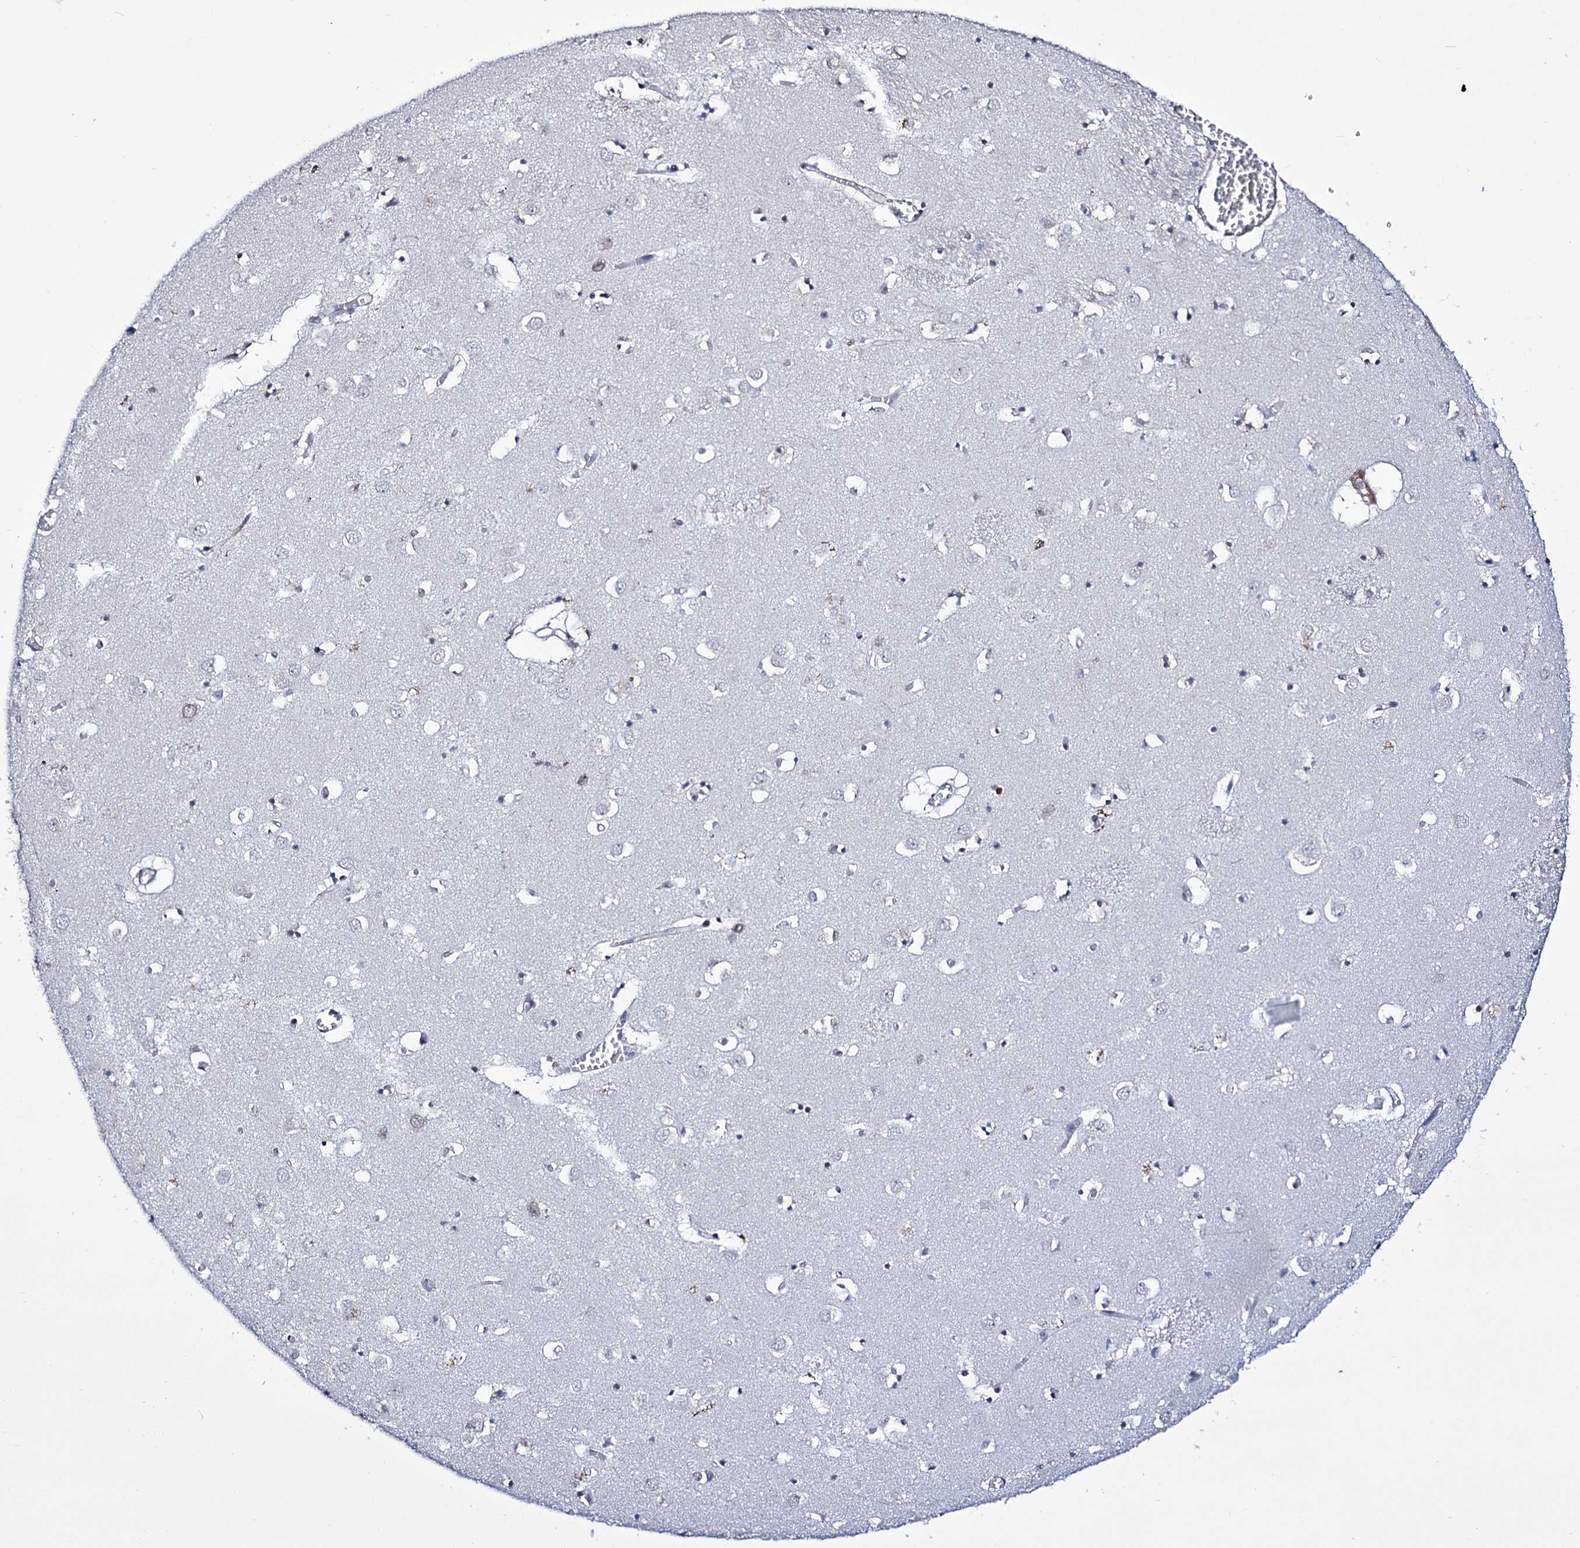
{"staining": {"intensity": "negative", "quantity": "none", "location": "none"}, "tissue": "caudate", "cell_type": "Glial cells", "image_type": "normal", "snomed": [{"axis": "morphology", "description": "Normal tissue, NOS"}, {"axis": "topography", "description": "Lateral ventricle wall"}], "caption": "Image shows no significant protein expression in glial cells of benign caudate.", "gene": "ZC3H12C", "patient": {"sex": "male", "age": 70}}